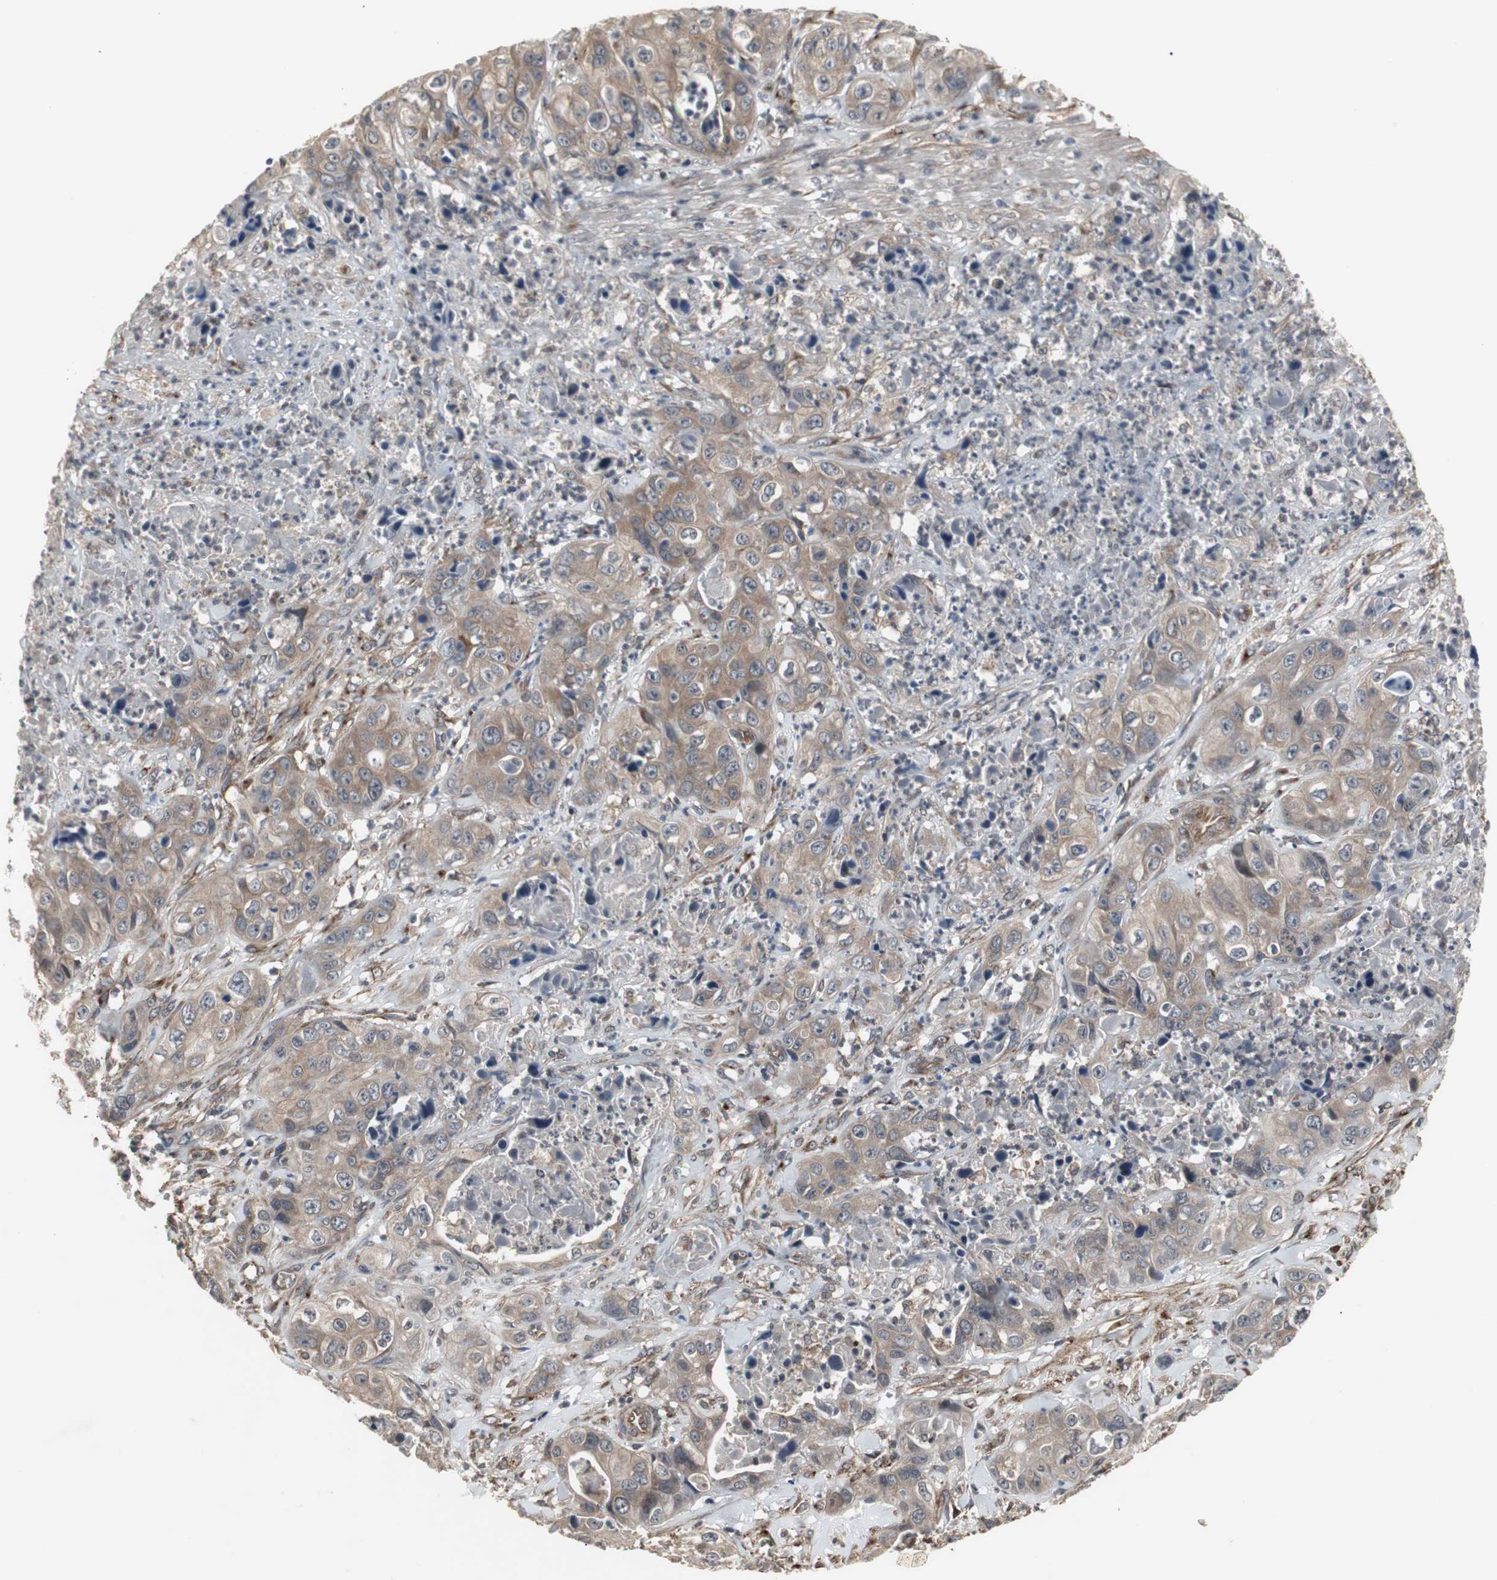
{"staining": {"intensity": "weak", "quantity": ">75%", "location": "cytoplasmic/membranous"}, "tissue": "liver cancer", "cell_type": "Tumor cells", "image_type": "cancer", "snomed": [{"axis": "morphology", "description": "Cholangiocarcinoma"}, {"axis": "topography", "description": "Liver"}], "caption": "Protein analysis of liver cancer (cholangiocarcinoma) tissue exhibits weak cytoplasmic/membranous staining in approximately >75% of tumor cells. The staining is performed using DAB brown chromogen to label protein expression. The nuclei are counter-stained blue using hematoxylin.", "gene": "ATP2B2", "patient": {"sex": "female", "age": 61}}